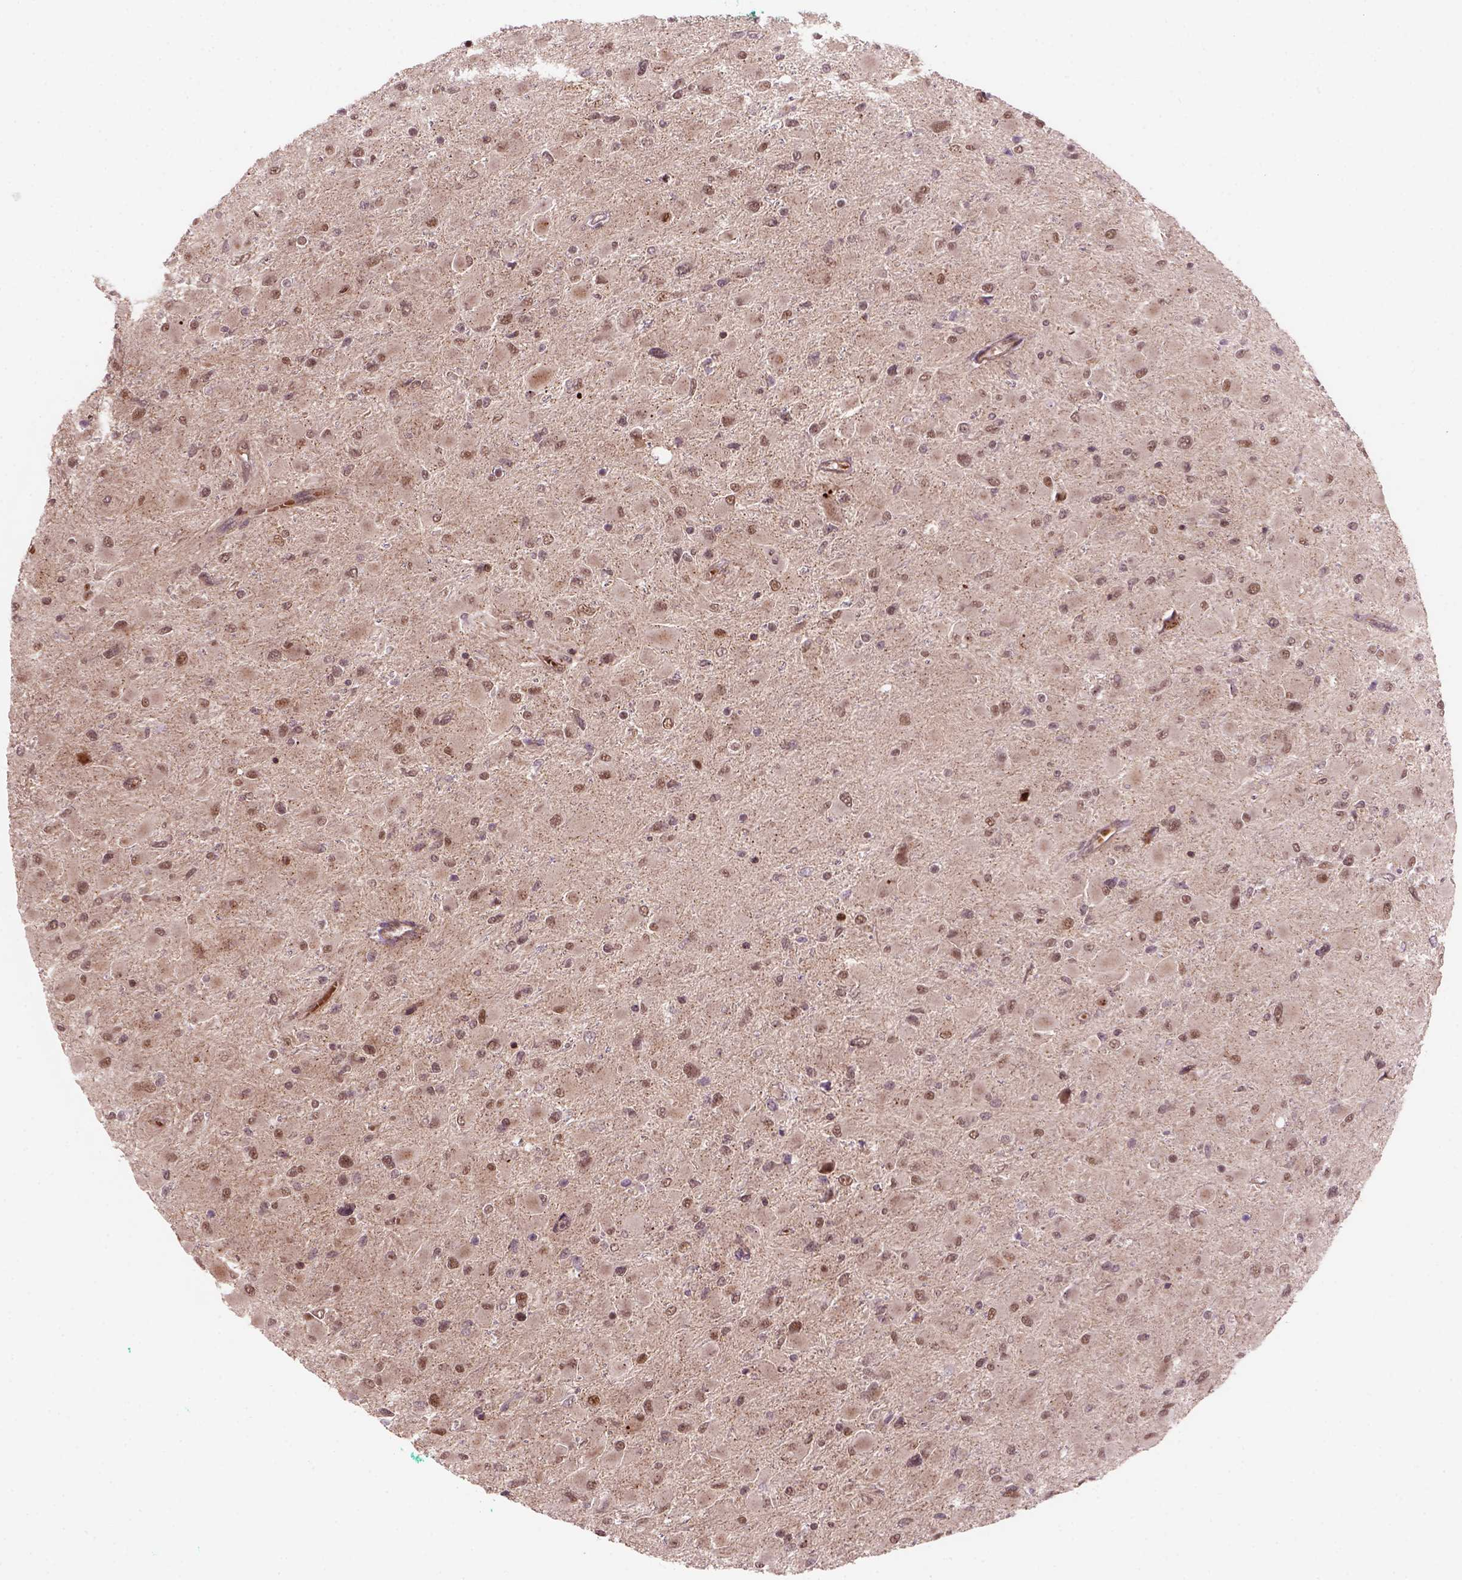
{"staining": {"intensity": "weak", "quantity": "25%-75%", "location": "cytoplasmic/membranous,nuclear"}, "tissue": "glioma", "cell_type": "Tumor cells", "image_type": "cancer", "snomed": [{"axis": "morphology", "description": "Glioma, malignant, High grade"}, {"axis": "topography", "description": "Cerebral cortex"}], "caption": "Glioma was stained to show a protein in brown. There is low levels of weak cytoplasmic/membranous and nuclear staining in approximately 25%-75% of tumor cells. (DAB = brown stain, brightfield microscopy at high magnification).", "gene": "PSMD11", "patient": {"sex": "female", "age": 36}}